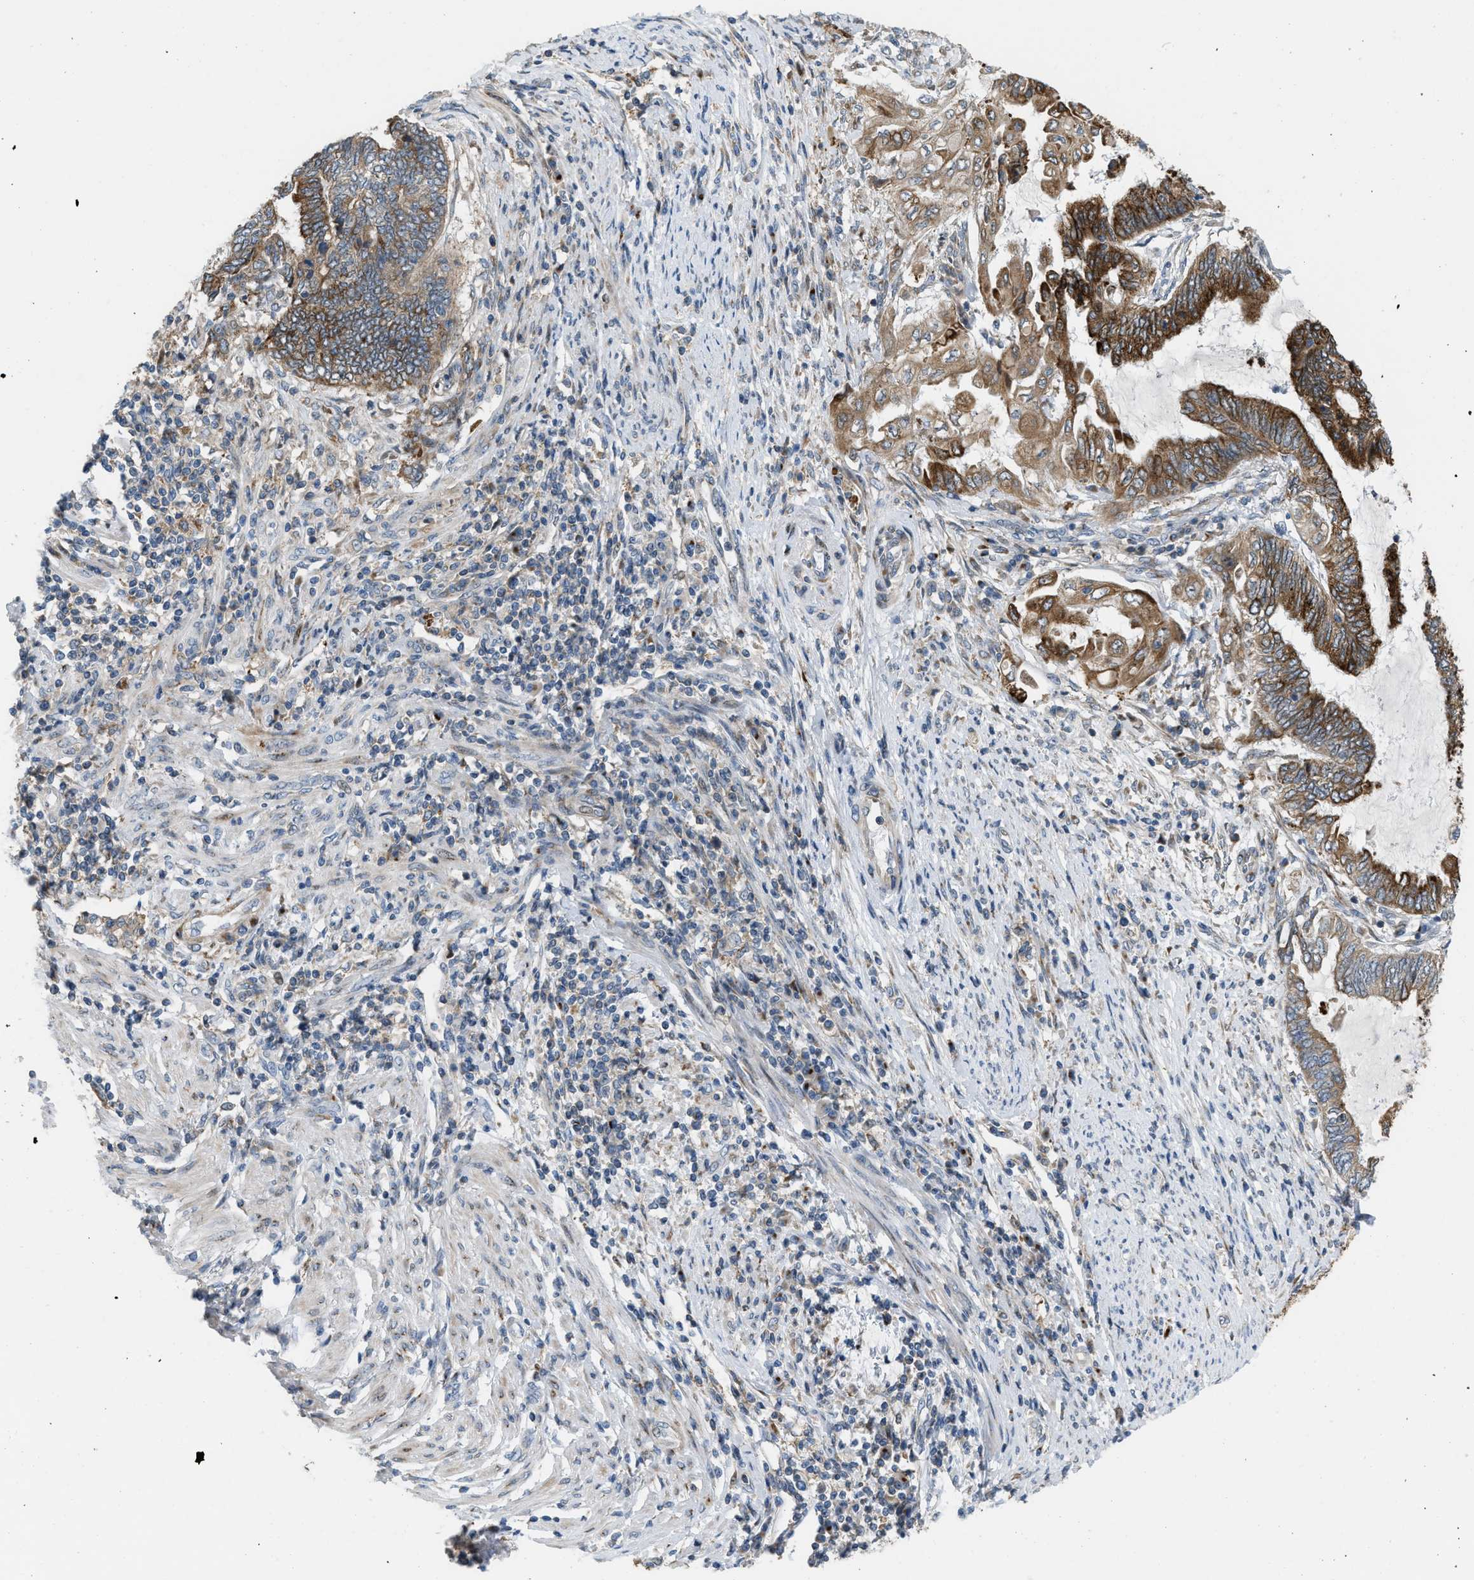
{"staining": {"intensity": "strong", "quantity": ">75%", "location": "cytoplasmic/membranous"}, "tissue": "endometrial cancer", "cell_type": "Tumor cells", "image_type": "cancer", "snomed": [{"axis": "morphology", "description": "Adenocarcinoma, NOS"}, {"axis": "topography", "description": "Uterus"}, {"axis": "topography", "description": "Endometrium"}], "caption": "IHC micrograph of neoplastic tissue: endometrial cancer (adenocarcinoma) stained using immunohistochemistry (IHC) displays high levels of strong protein expression localized specifically in the cytoplasmic/membranous of tumor cells, appearing as a cytoplasmic/membranous brown color.", "gene": "DIPK1A", "patient": {"sex": "female", "age": 70}}